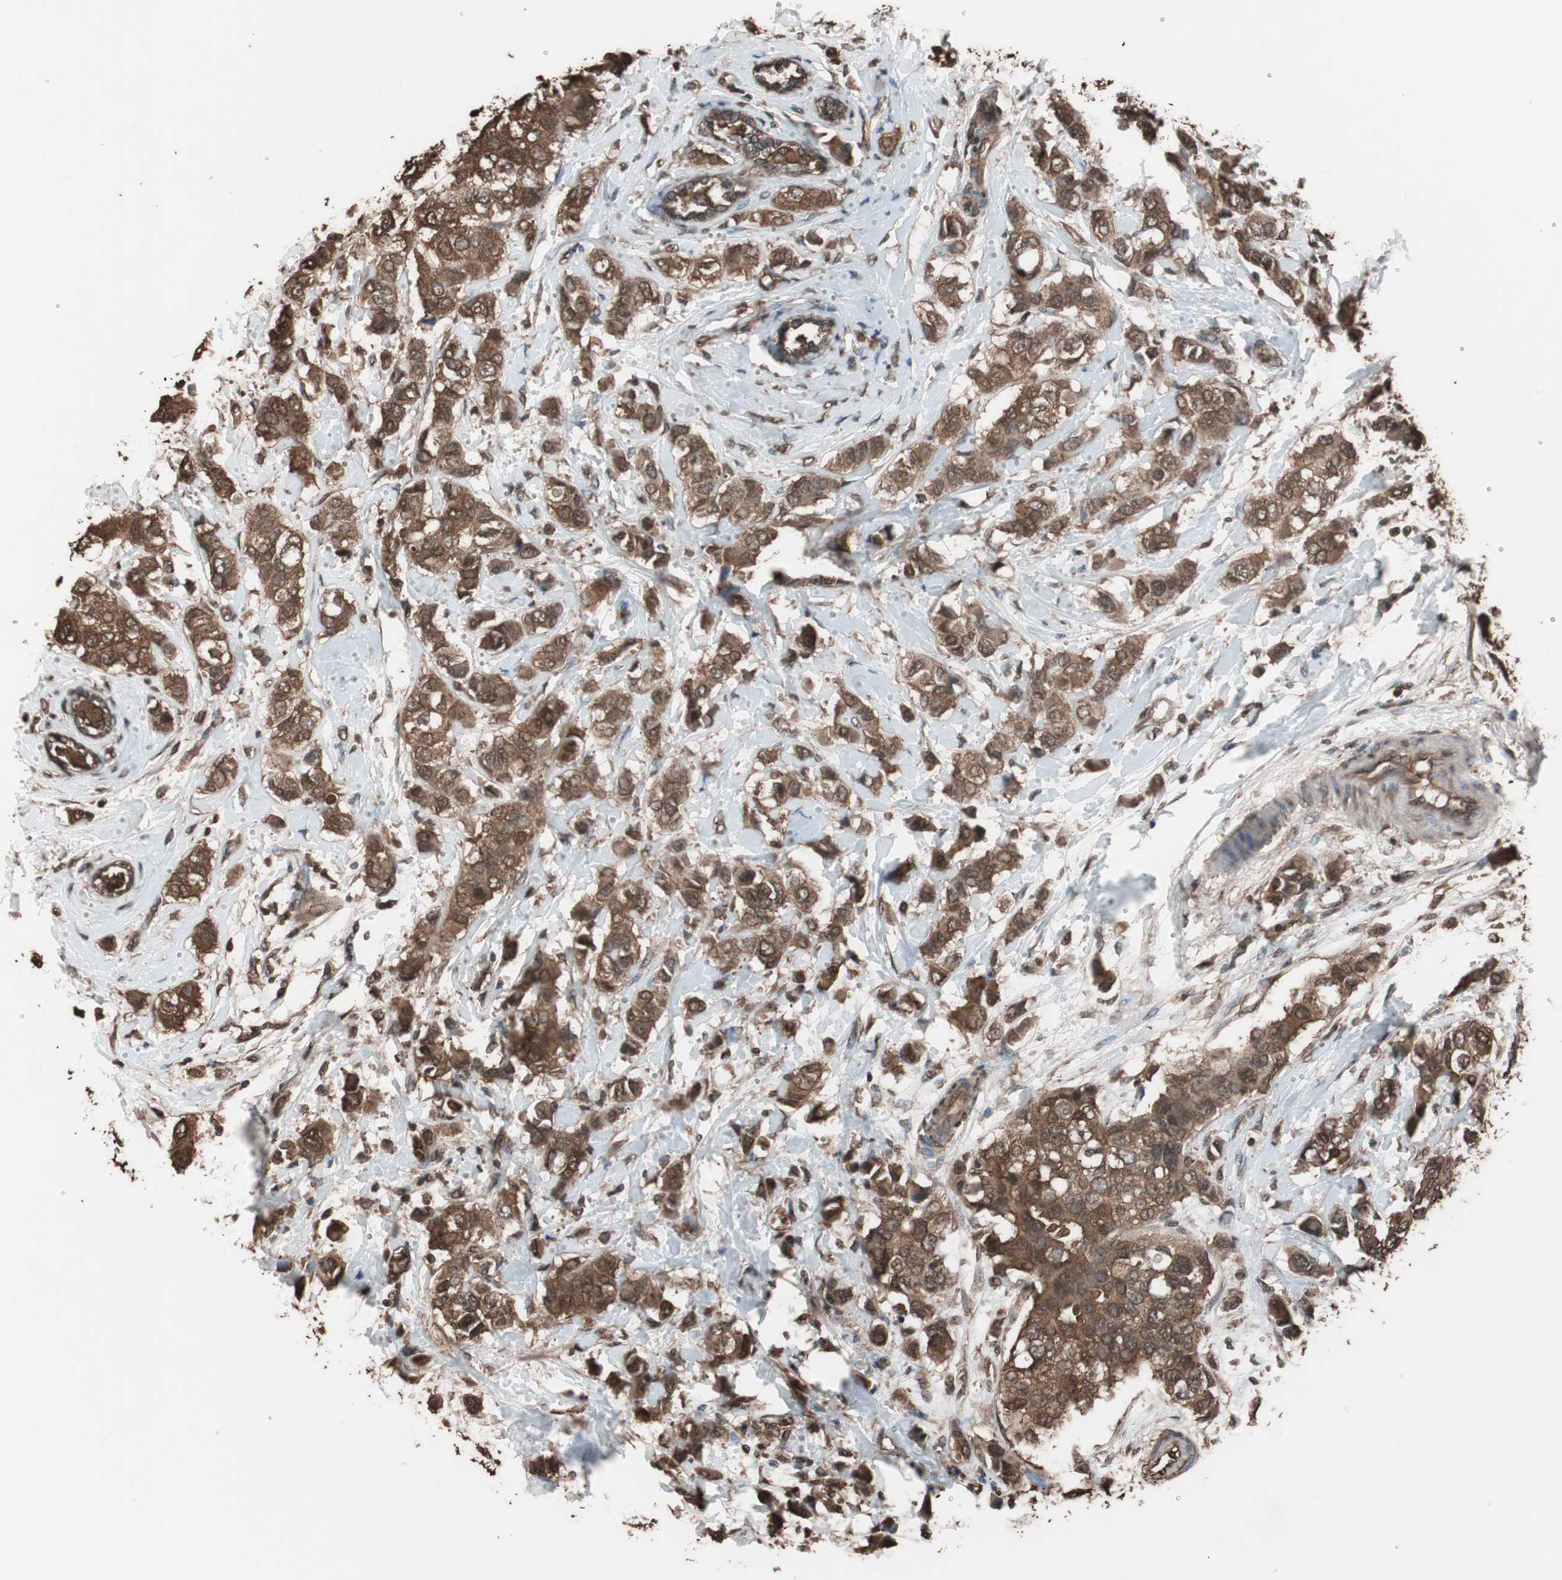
{"staining": {"intensity": "strong", "quantity": ">75%", "location": "cytoplasmic/membranous,nuclear"}, "tissue": "breast cancer", "cell_type": "Tumor cells", "image_type": "cancer", "snomed": [{"axis": "morphology", "description": "Duct carcinoma"}, {"axis": "topography", "description": "Breast"}], "caption": "Immunohistochemistry of breast cancer (infiltrating ductal carcinoma) exhibits high levels of strong cytoplasmic/membranous and nuclear positivity in approximately >75% of tumor cells. The staining was performed using DAB (3,3'-diaminobenzidine), with brown indicating positive protein expression. Nuclei are stained blue with hematoxylin.", "gene": "CALM2", "patient": {"sex": "female", "age": 50}}